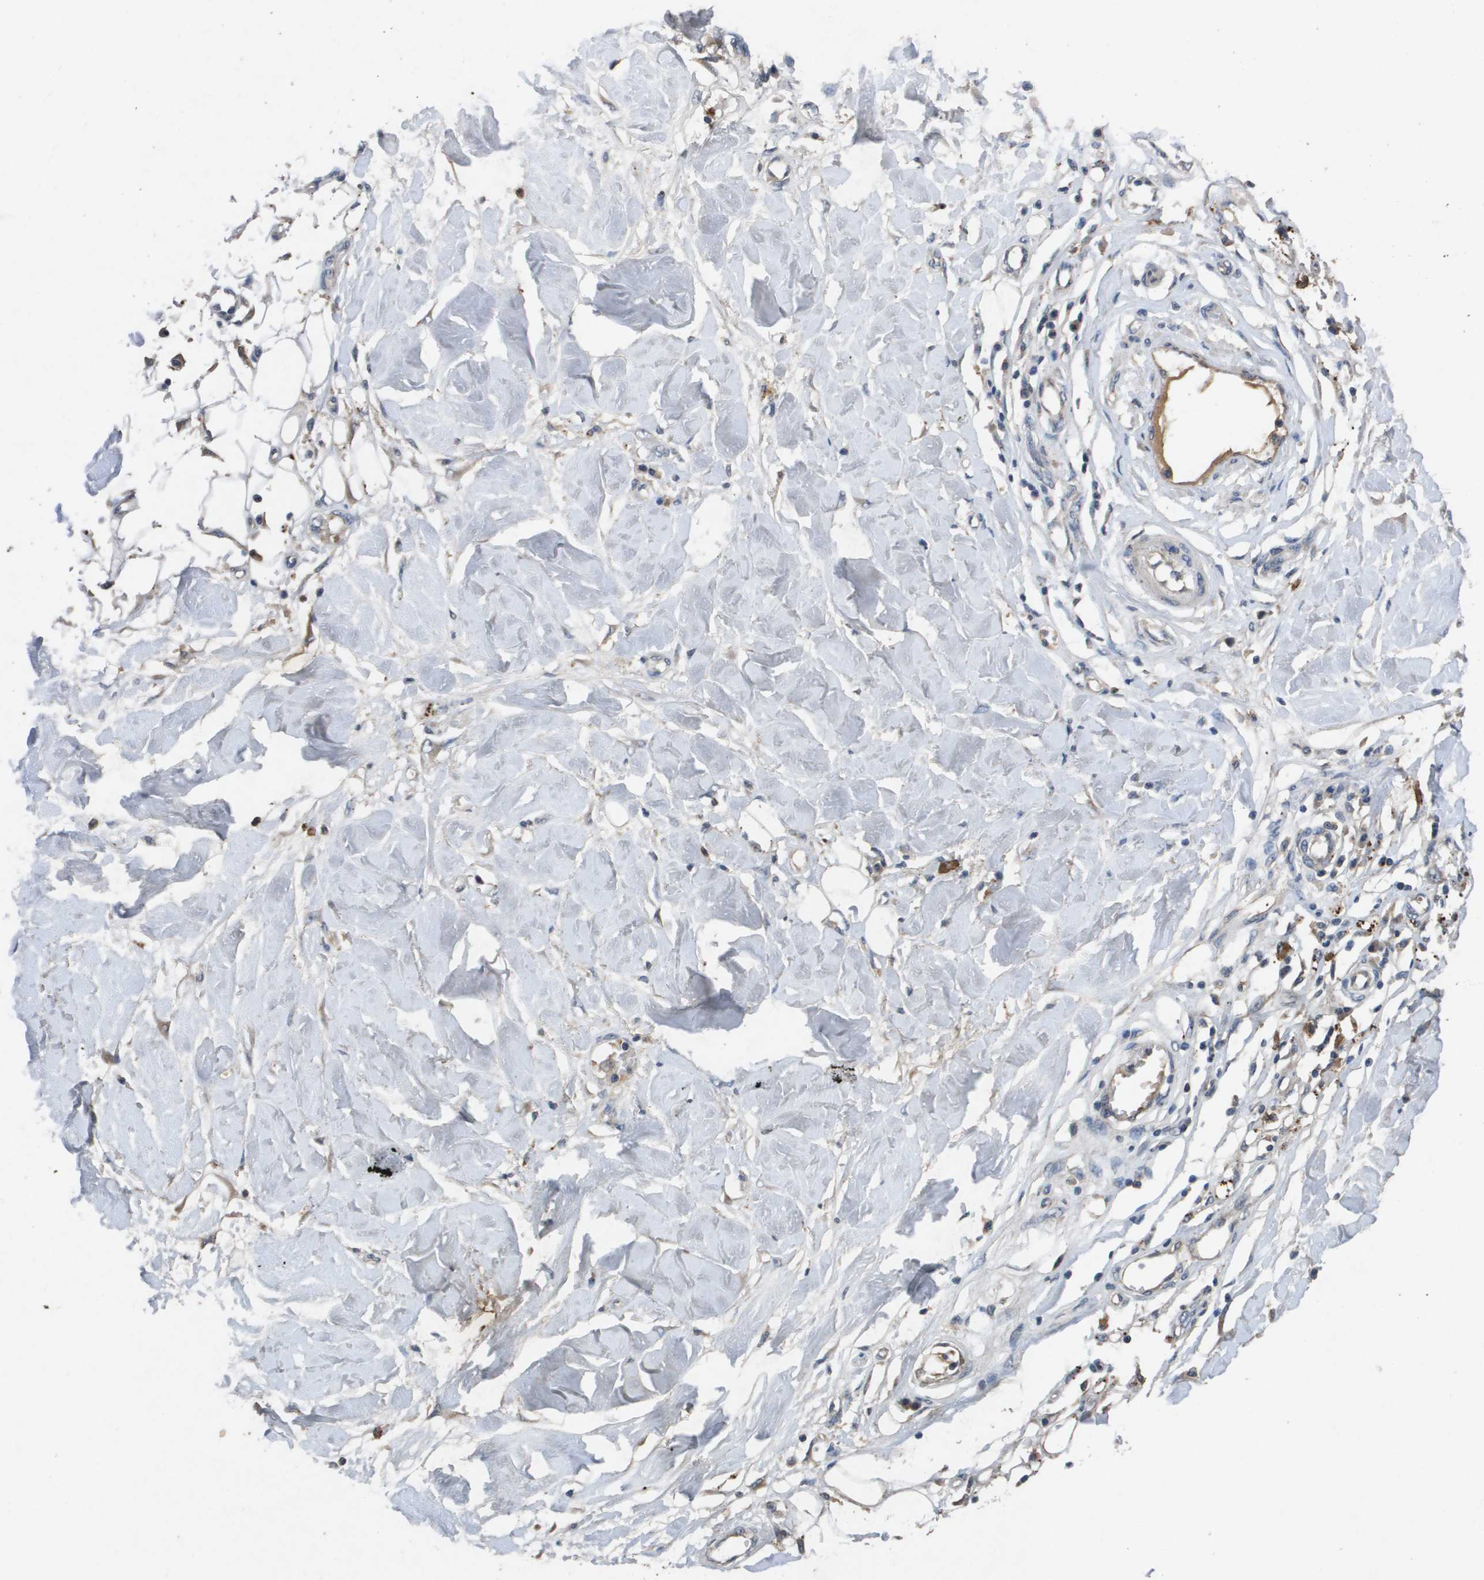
{"staining": {"intensity": "weak", "quantity": "25%-75%", "location": "cytoplasmic/membranous"}, "tissue": "adipose tissue", "cell_type": "Adipocytes", "image_type": "normal", "snomed": [{"axis": "morphology", "description": "Normal tissue, NOS"}, {"axis": "morphology", "description": "Squamous cell carcinoma, NOS"}, {"axis": "topography", "description": "Skin"}, {"axis": "topography", "description": "Peripheral nerve tissue"}], "caption": "The immunohistochemical stain highlights weak cytoplasmic/membranous expression in adipocytes of normal adipose tissue. (brown staining indicates protein expression, while blue staining denotes nuclei).", "gene": "PROC", "patient": {"sex": "male", "age": 83}}